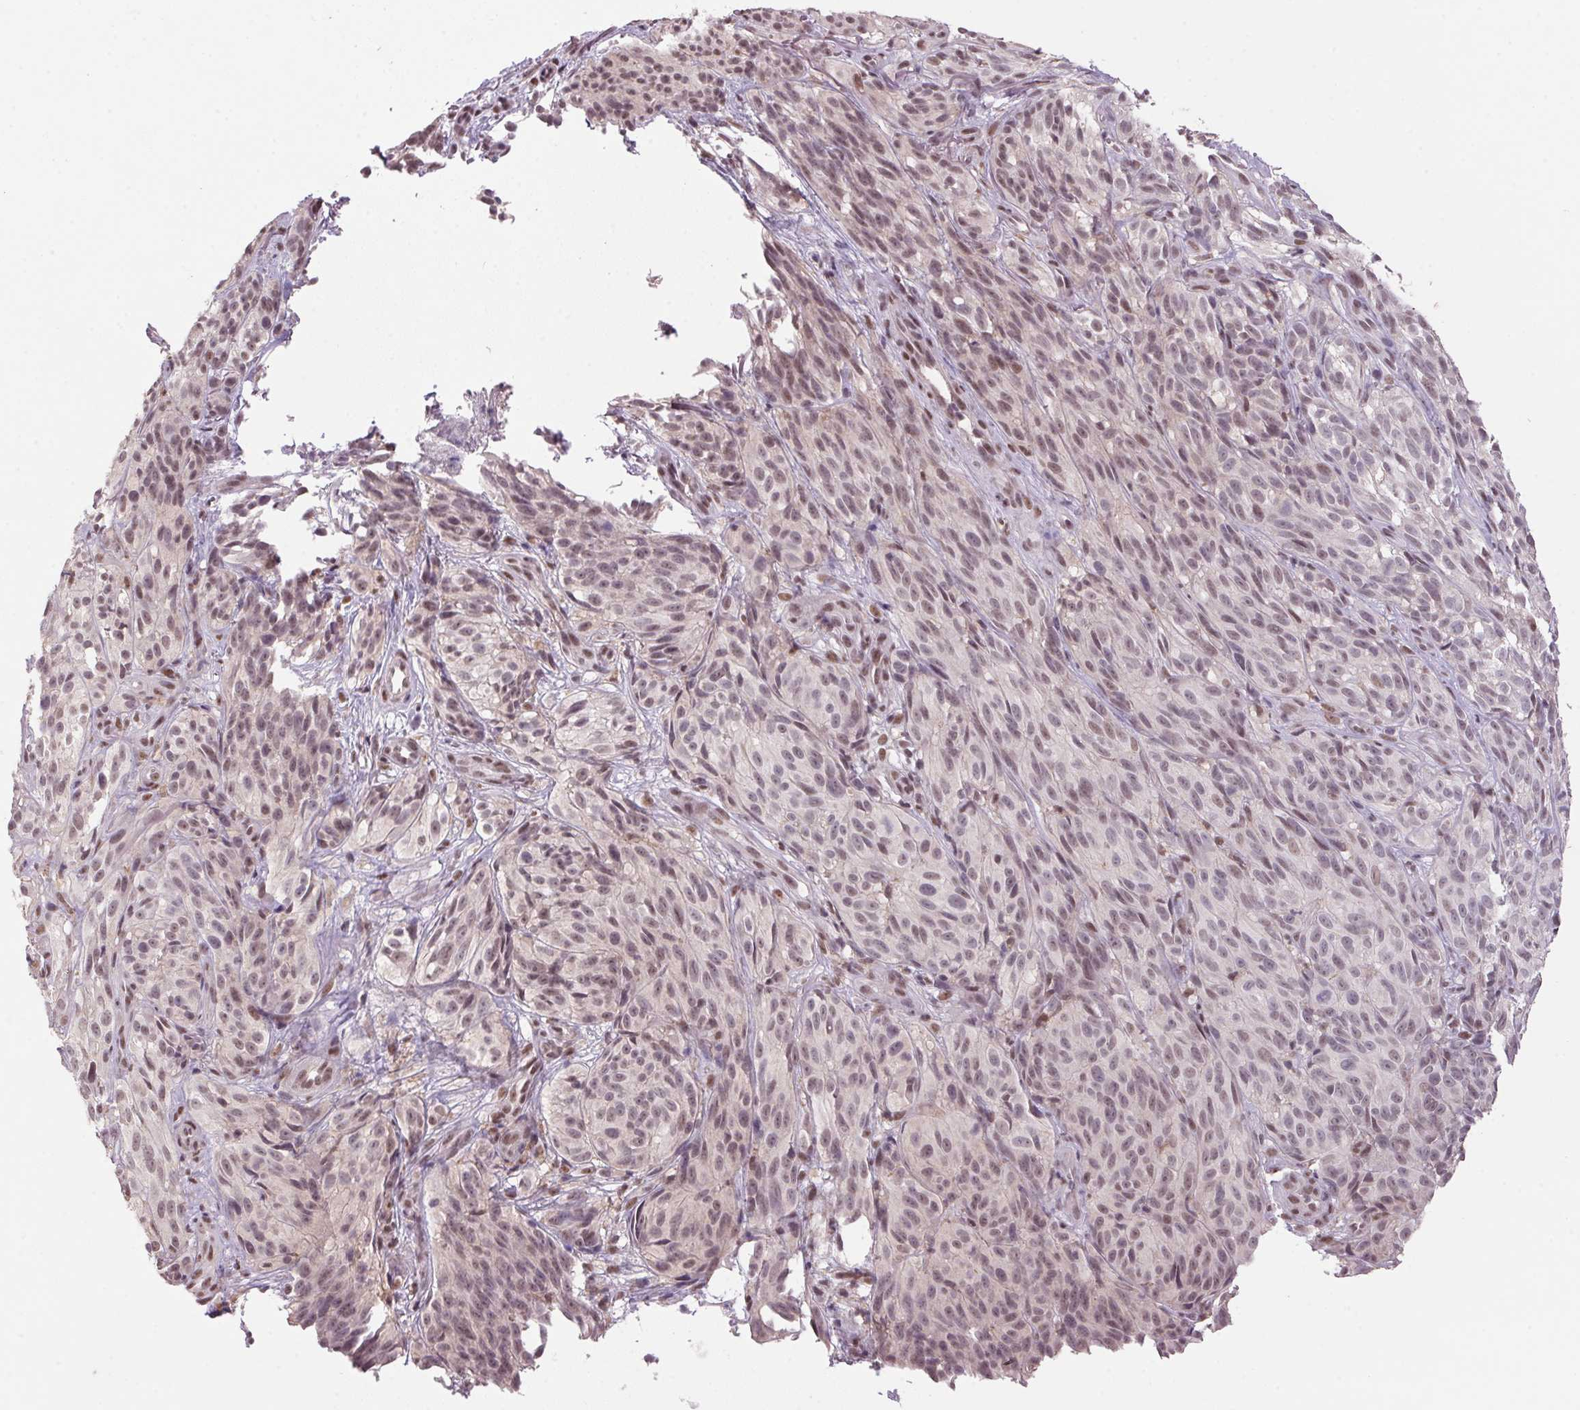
{"staining": {"intensity": "weak", "quantity": ">75%", "location": "nuclear"}, "tissue": "melanoma", "cell_type": "Tumor cells", "image_type": "cancer", "snomed": [{"axis": "morphology", "description": "Malignant melanoma, NOS"}, {"axis": "topography", "description": "Skin"}], "caption": "This is an image of immunohistochemistry (IHC) staining of malignant melanoma, which shows weak expression in the nuclear of tumor cells.", "gene": "ZBTB4", "patient": {"sex": "female", "age": 85}}